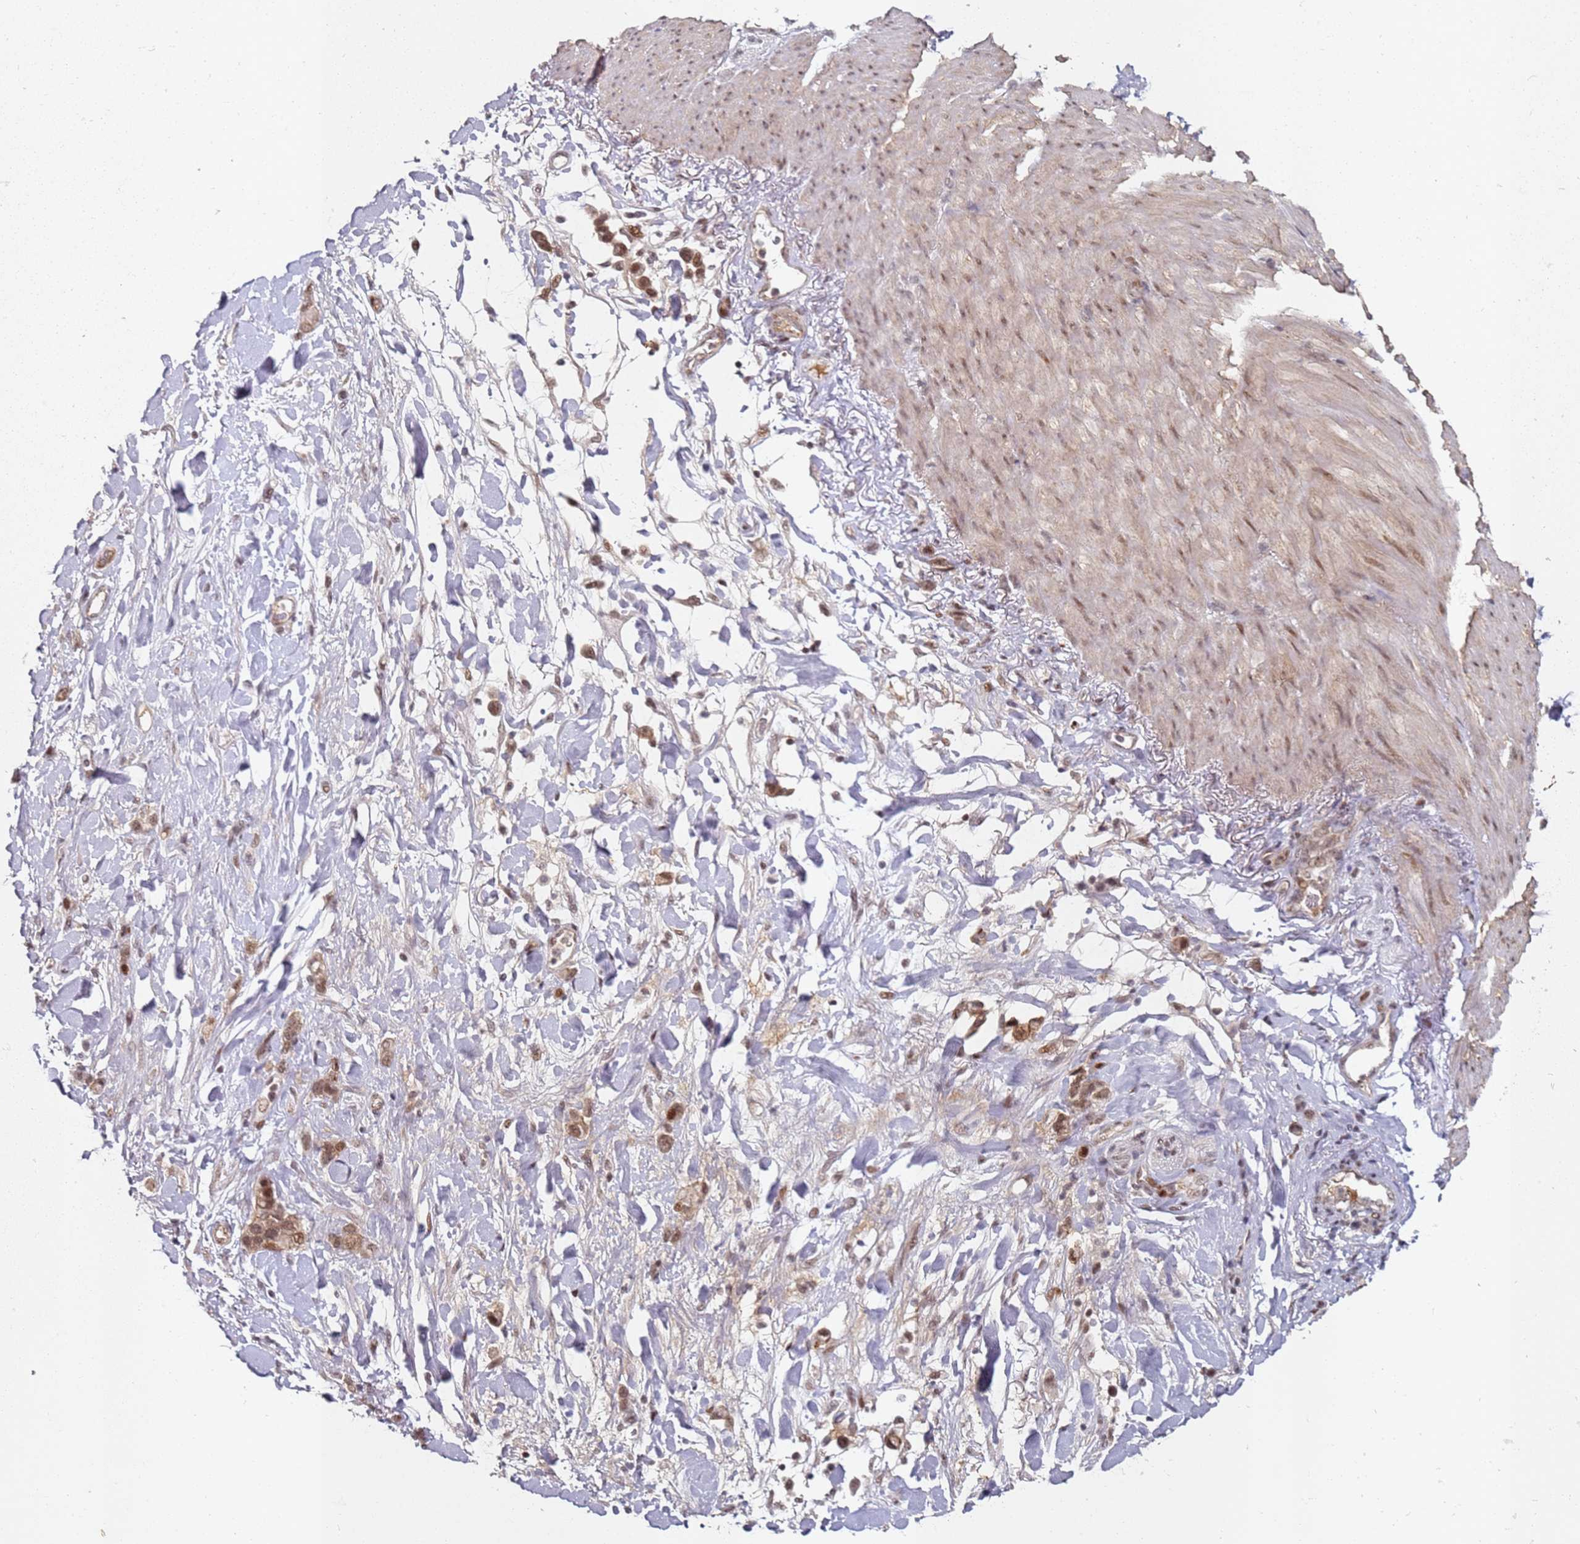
{"staining": {"intensity": "strong", "quantity": ">75%", "location": "cytoplasmic/membranous,nuclear"}, "tissue": "stomach cancer", "cell_type": "Tumor cells", "image_type": "cancer", "snomed": [{"axis": "morphology", "description": "Adenocarcinoma, NOS"}, {"axis": "topography", "description": "Stomach"}], "caption": "Protein staining of stomach cancer tissue reveals strong cytoplasmic/membranous and nuclear positivity in about >75% of tumor cells. (DAB (3,3'-diaminobenzidine) = brown stain, brightfield microscopy at high magnification).", "gene": "ATF6B", "patient": {"sex": "female", "age": 65}}